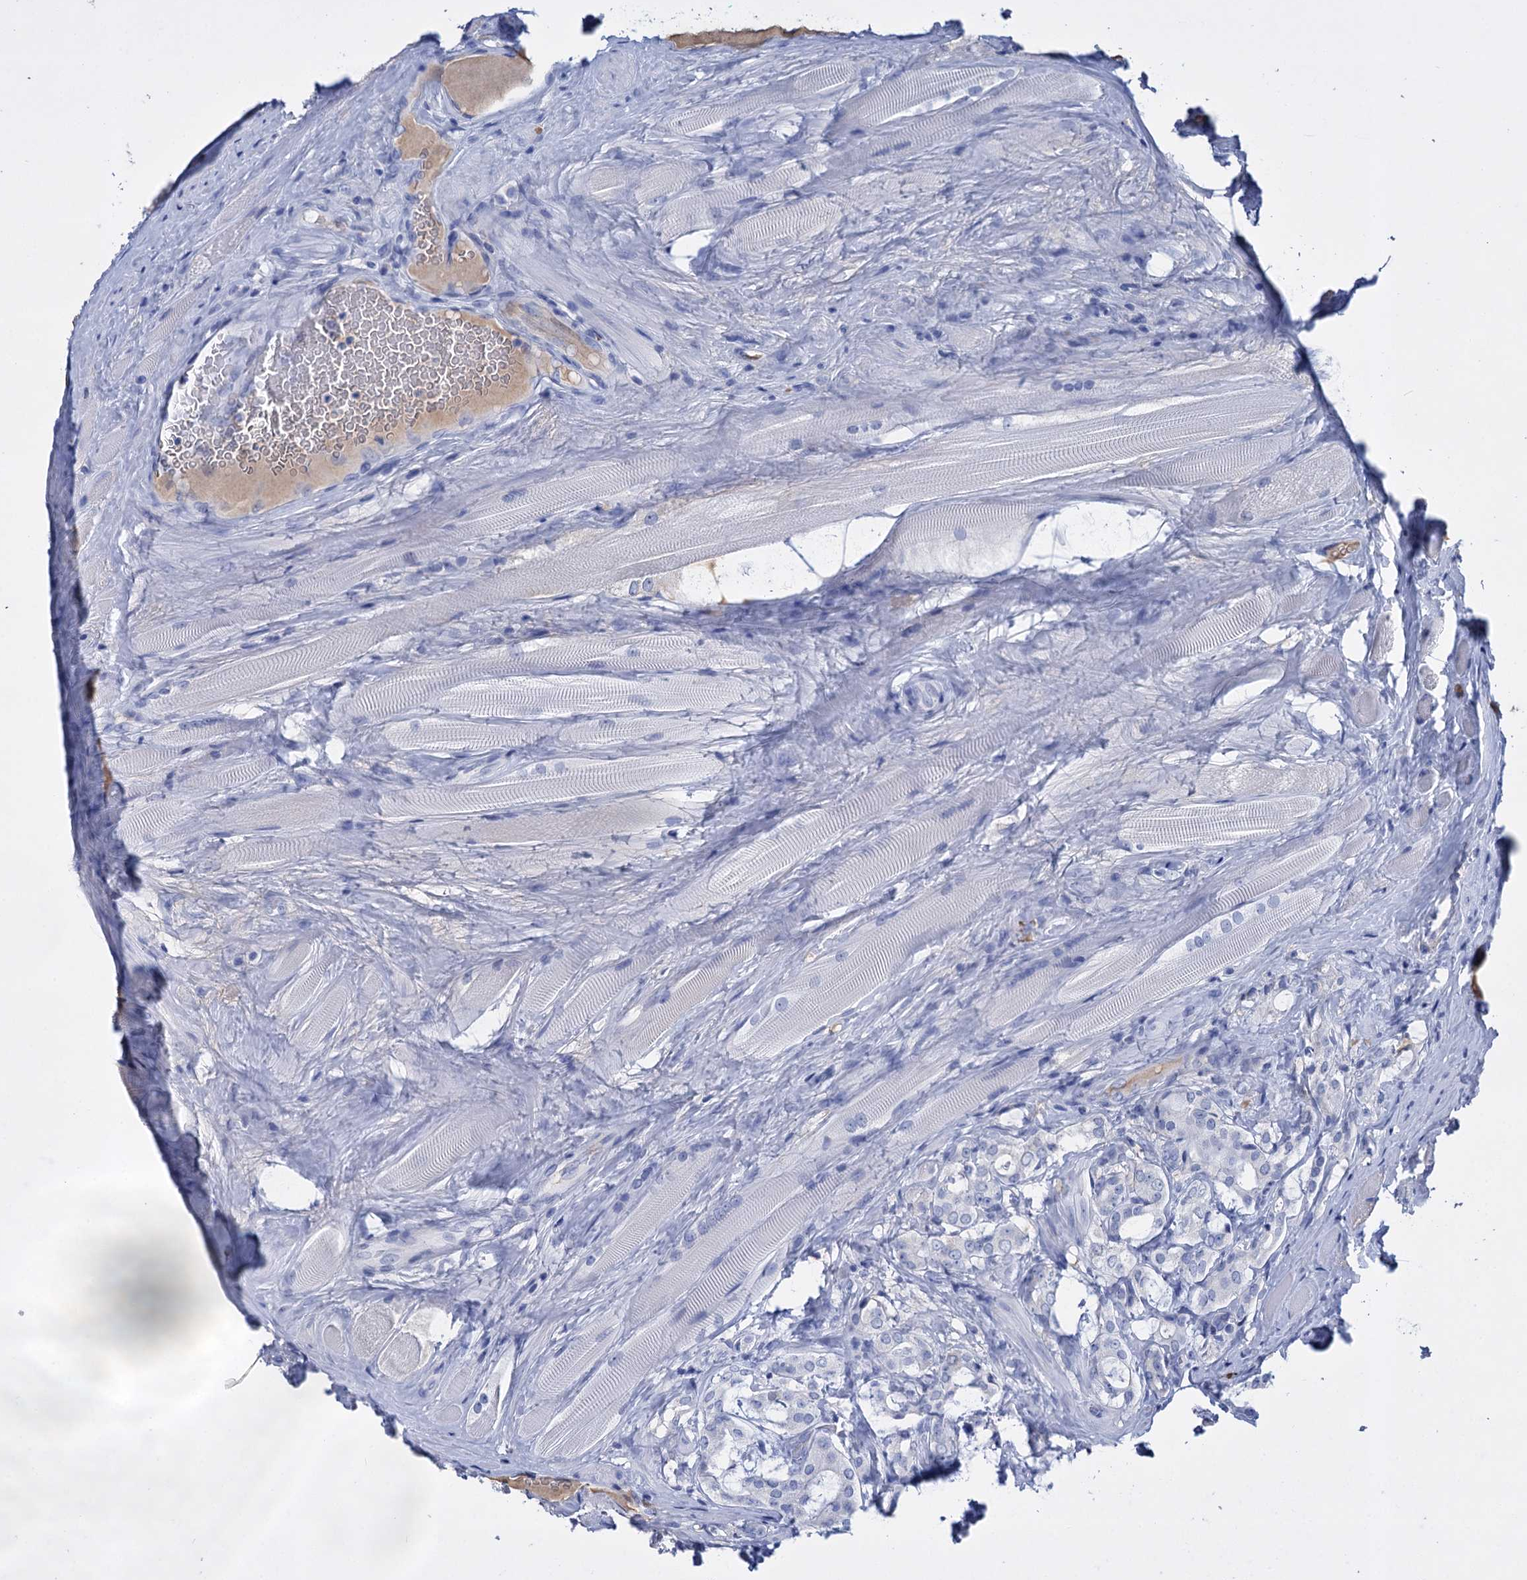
{"staining": {"intensity": "negative", "quantity": "none", "location": "none"}, "tissue": "prostate cancer", "cell_type": "Tumor cells", "image_type": "cancer", "snomed": [{"axis": "morphology", "description": "Adenocarcinoma, High grade"}, {"axis": "topography", "description": "Prostate"}], "caption": "Tumor cells show no significant protein staining in prostate cancer.", "gene": "FBXW12", "patient": {"sex": "male", "age": 63}}